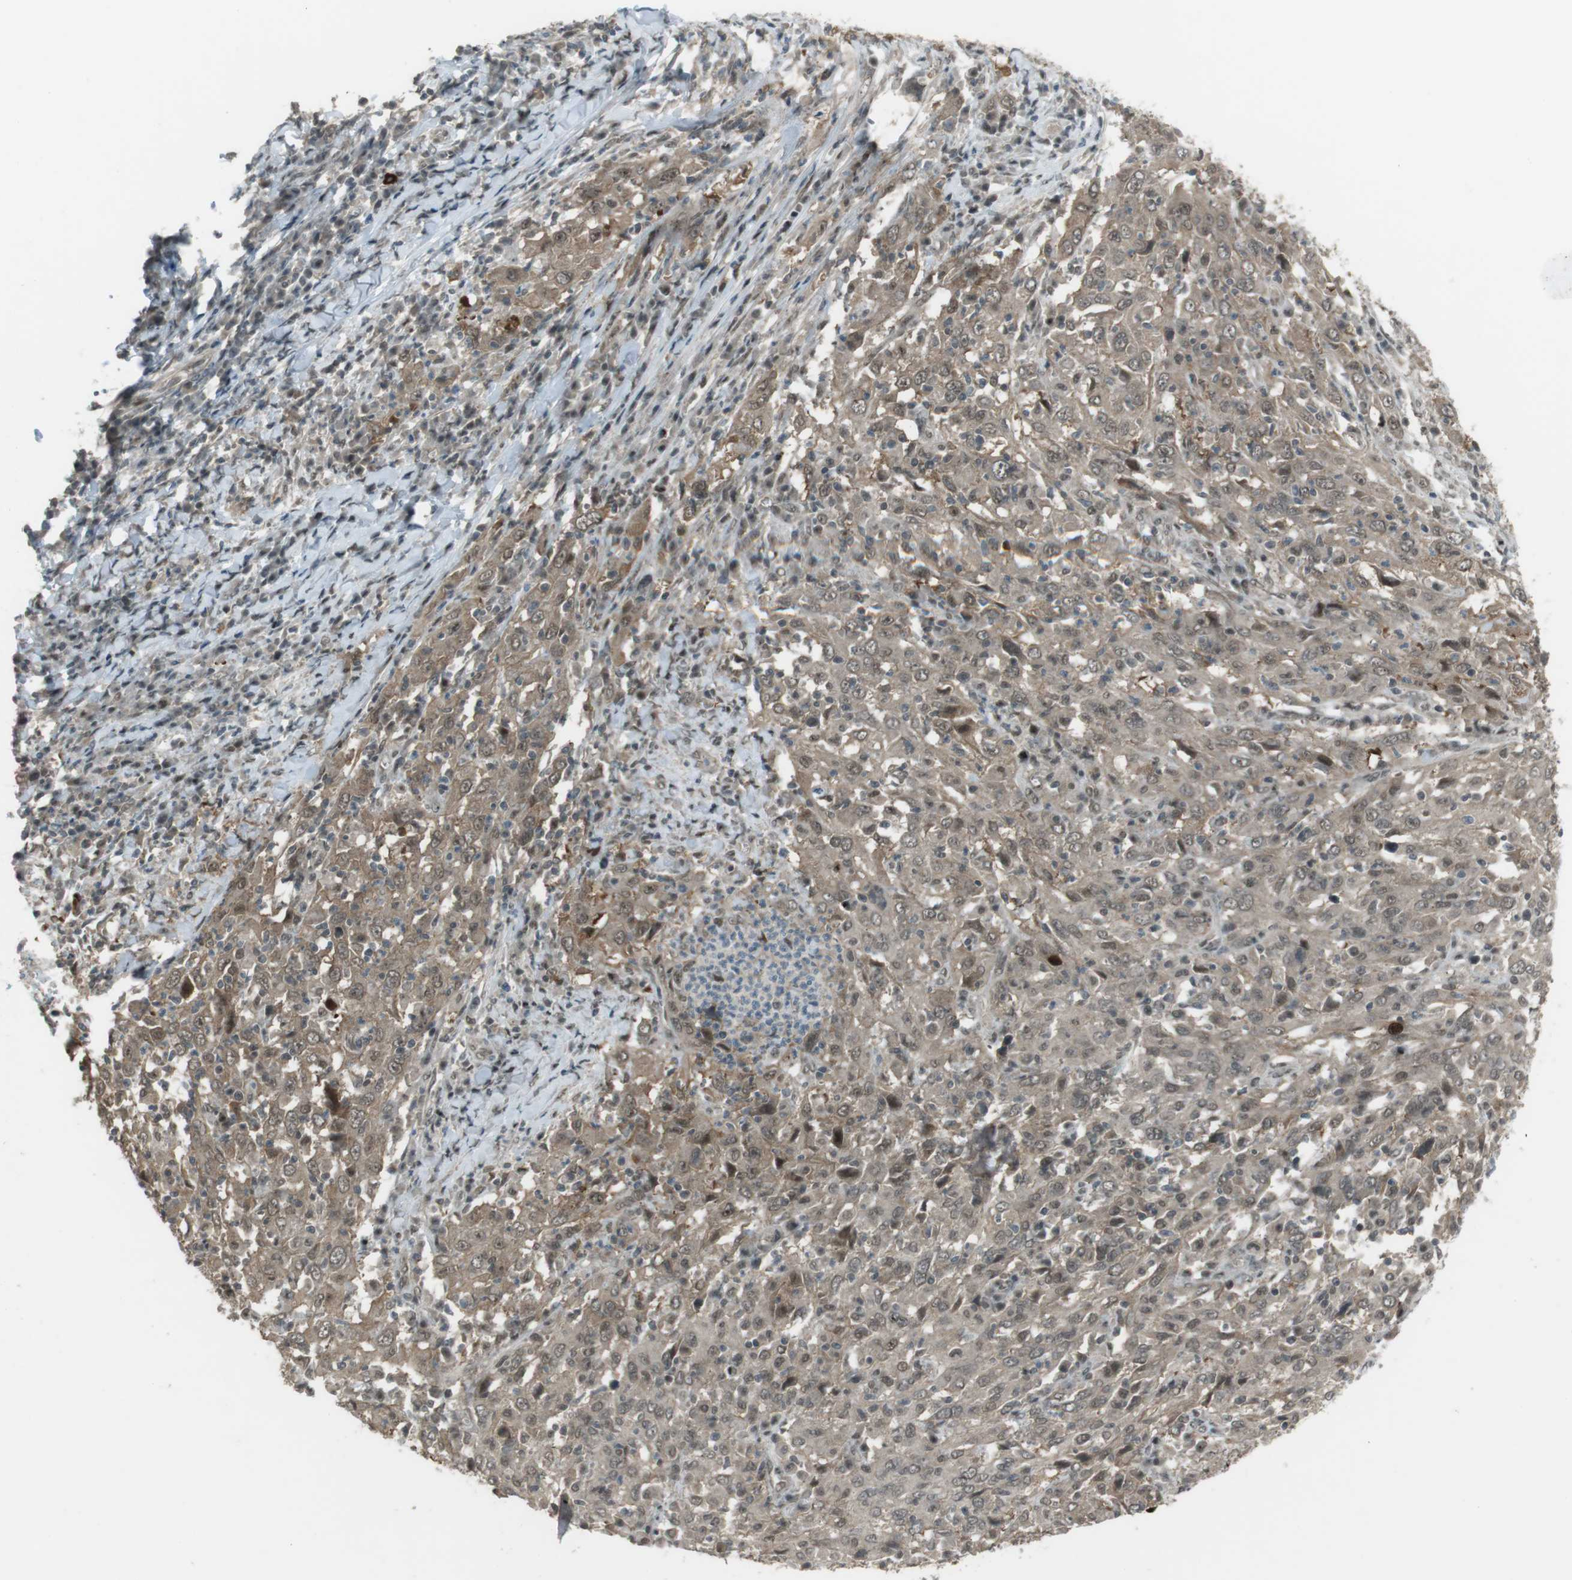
{"staining": {"intensity": "weak", "quantity": ">75%", "location": "cytoplasmic/membranous,nuclear"}, "tissue": "cervical cancer", "cell_type": "Tumor cells", "image_type": "cancer", "snomed": [{"axis": "morphology", "description": "Squamous cell carcinoma, NOS"}, {"axis": "topography", "description": "Cervix"}], "caption": "High-magnification brightfield microscopy of cervical squamous cell carcinoma stained with DAB (brown) and counterstained with hematoxylin (blue). tumor cells exhibit weak cytoplasmic/membranous and nuclear expression is seen in about>75% of cells.", "gene": "SLITRK5", "patient": {"sex": "female", "age": 46}}